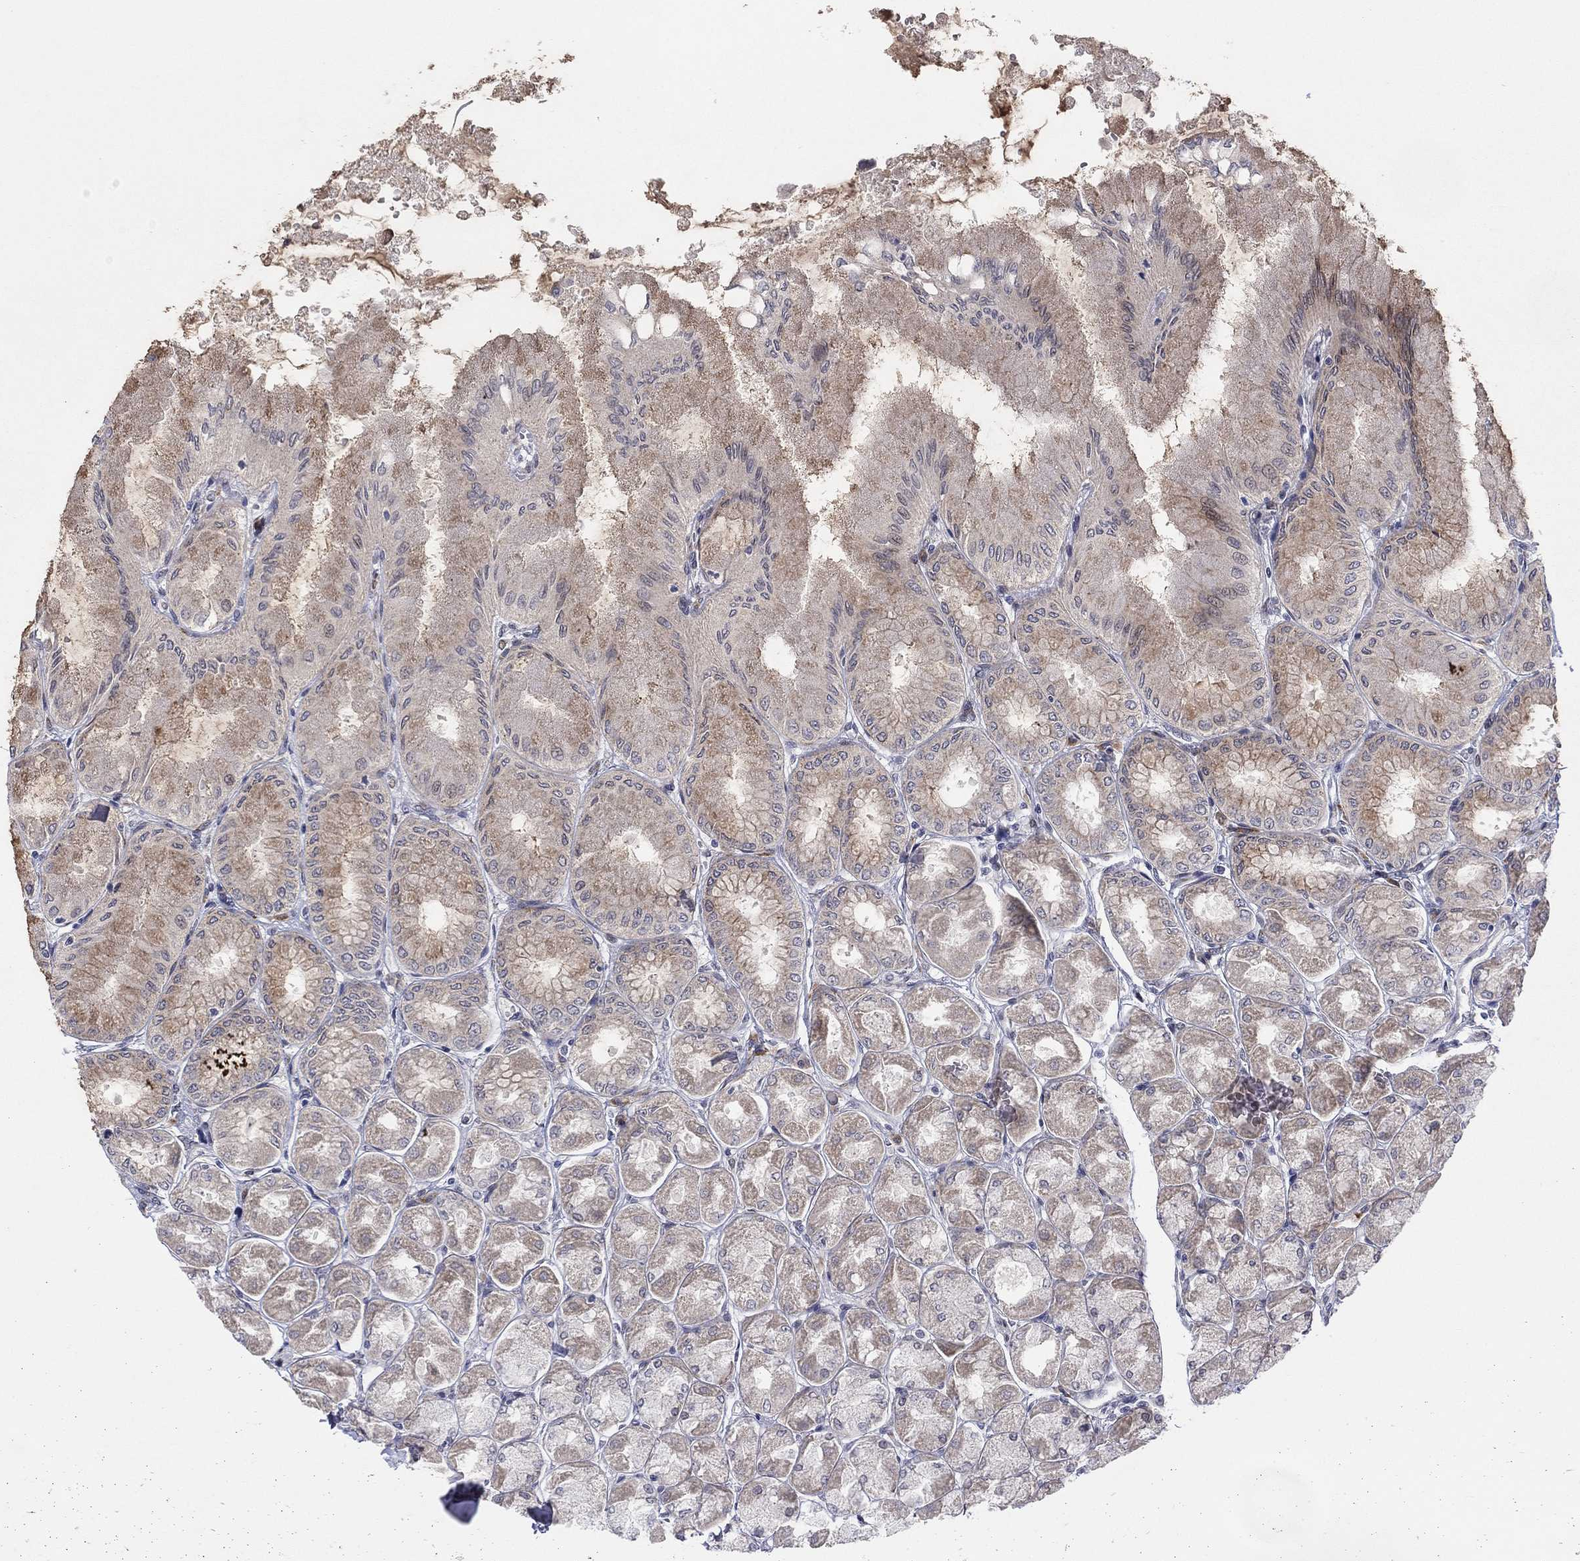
{"staining": {"intensity": "moderate", "quantity": "25%-75%", "location": "cytoplasmic/membranous"}, "tissue": "stomach", "cell_type": "Glandular cells", "image_type": "normal", "snomed": [{"axis": "morphology", "description": "Normal tissue, NOS"}, {"axis": "topography", "description": "Stomach, upper"}], "caption": "A brown stain labels moderate cytoplasmic/membranous staining of a protein in glandular cells of normal human stomach.", "gene": "TTC21B", "patient": {"sex": "male", "age": 60}}